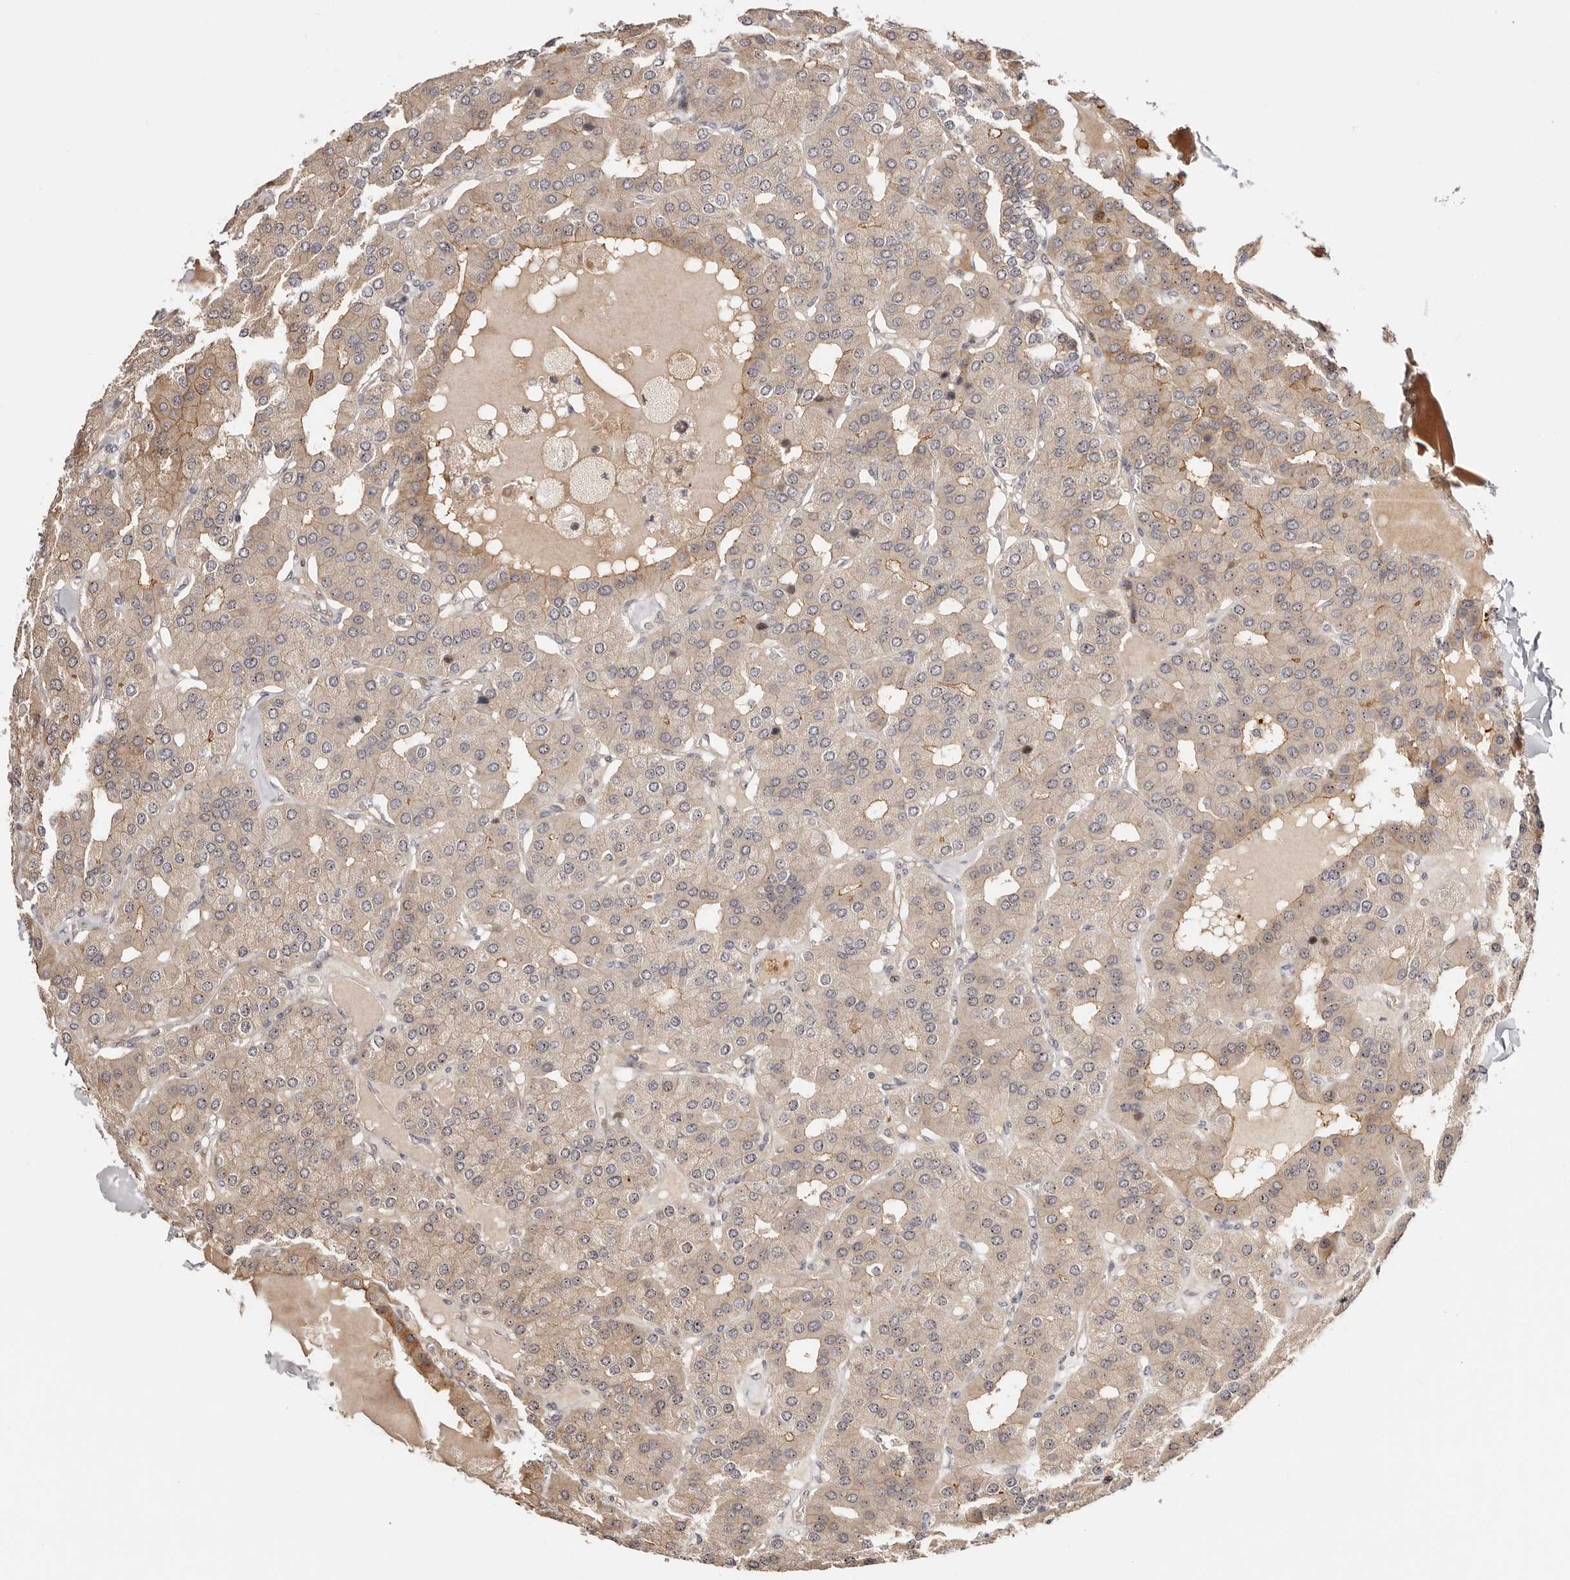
{"staining": {"intensity": "weak", "quantity": ">75%", "location": "cytoplasmic/membranous"}, "tissue": "parathyroid gland", "cell_type": "Glandular cells", "image_type": "normal", "snomed": [{"axis": "morphology", "description": "Normal tissue, NOS"}, {"axis": "morphology", "description": "Adenoma, NOS"}, {"axis": "topography", "description": "Parathyroid gland"}], "caption": "This micrograph exhibits immunohistochemistry (IHC) staining of unremarkable parathyroid gland, with low weak cytoplasmic/membranous staining in about >75% of glandular cells.", "gene": "ODF2L", "patient": {"sex": "female", "age": 86}}